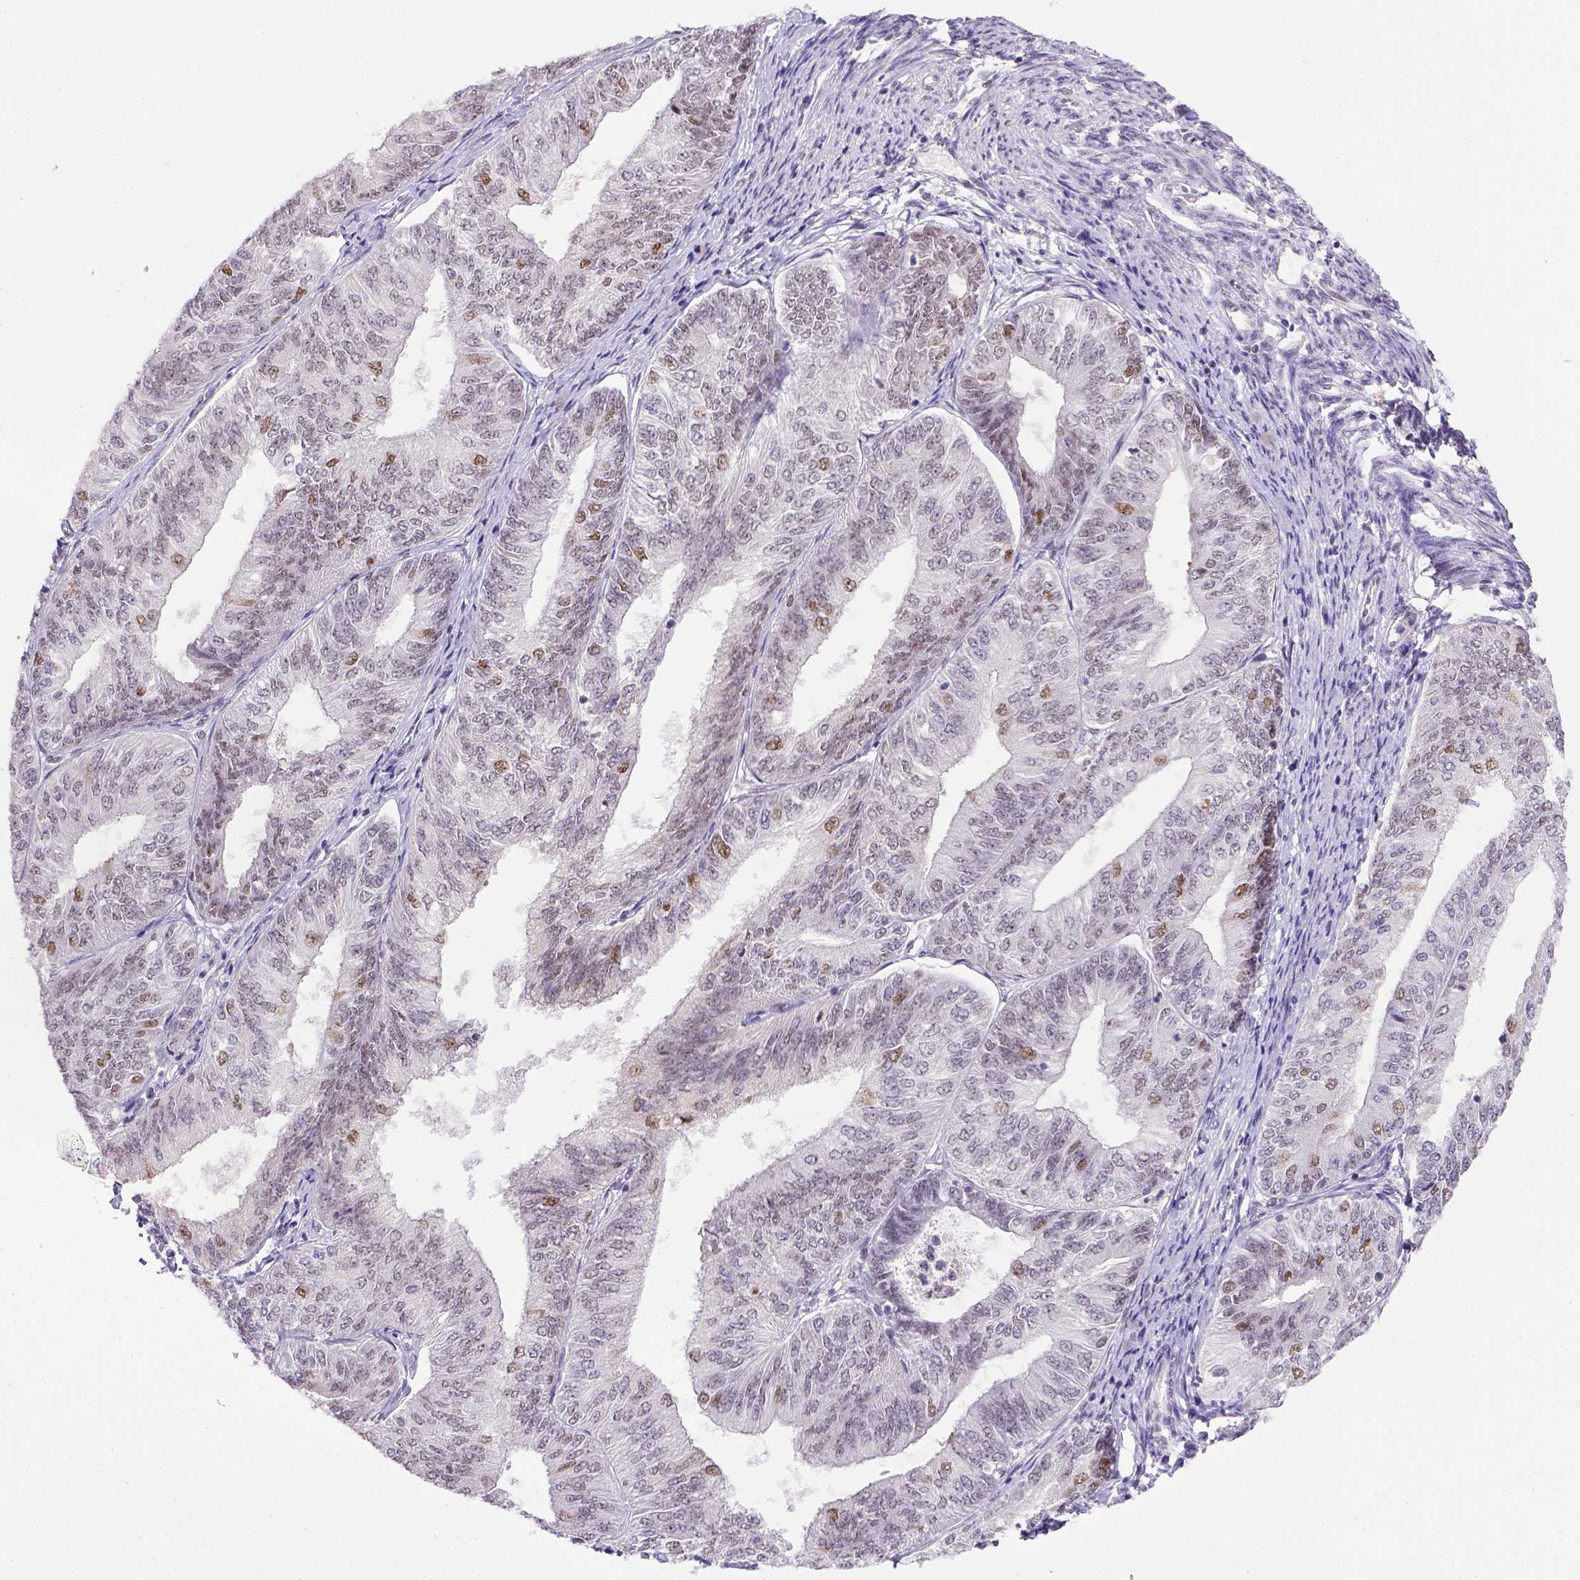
{"staining": {"intensity": "weak", "quantity": "25%-75%", "location": "nuclear"}, "tissue": "endometrial cancer", "cell_type": "Tumor cells", "image_type": "cancer", "snomed": [{"axis": "morphology", "description": "Adenocarcinoma, NOS"}, {"axis": "topography", "description": "Endometrium"}], "caption": "High-magnification brightfield microscopy of endometrial adenocarcinoma stained with DAB (brown) and counterstained with hematoxylin (blue). tumor cells exhibit weak nuclear expression is appreciated in approximately25%-75% of cells.", "gene": "ERCC1", "patient": {"sex": "female", "age": 58}}